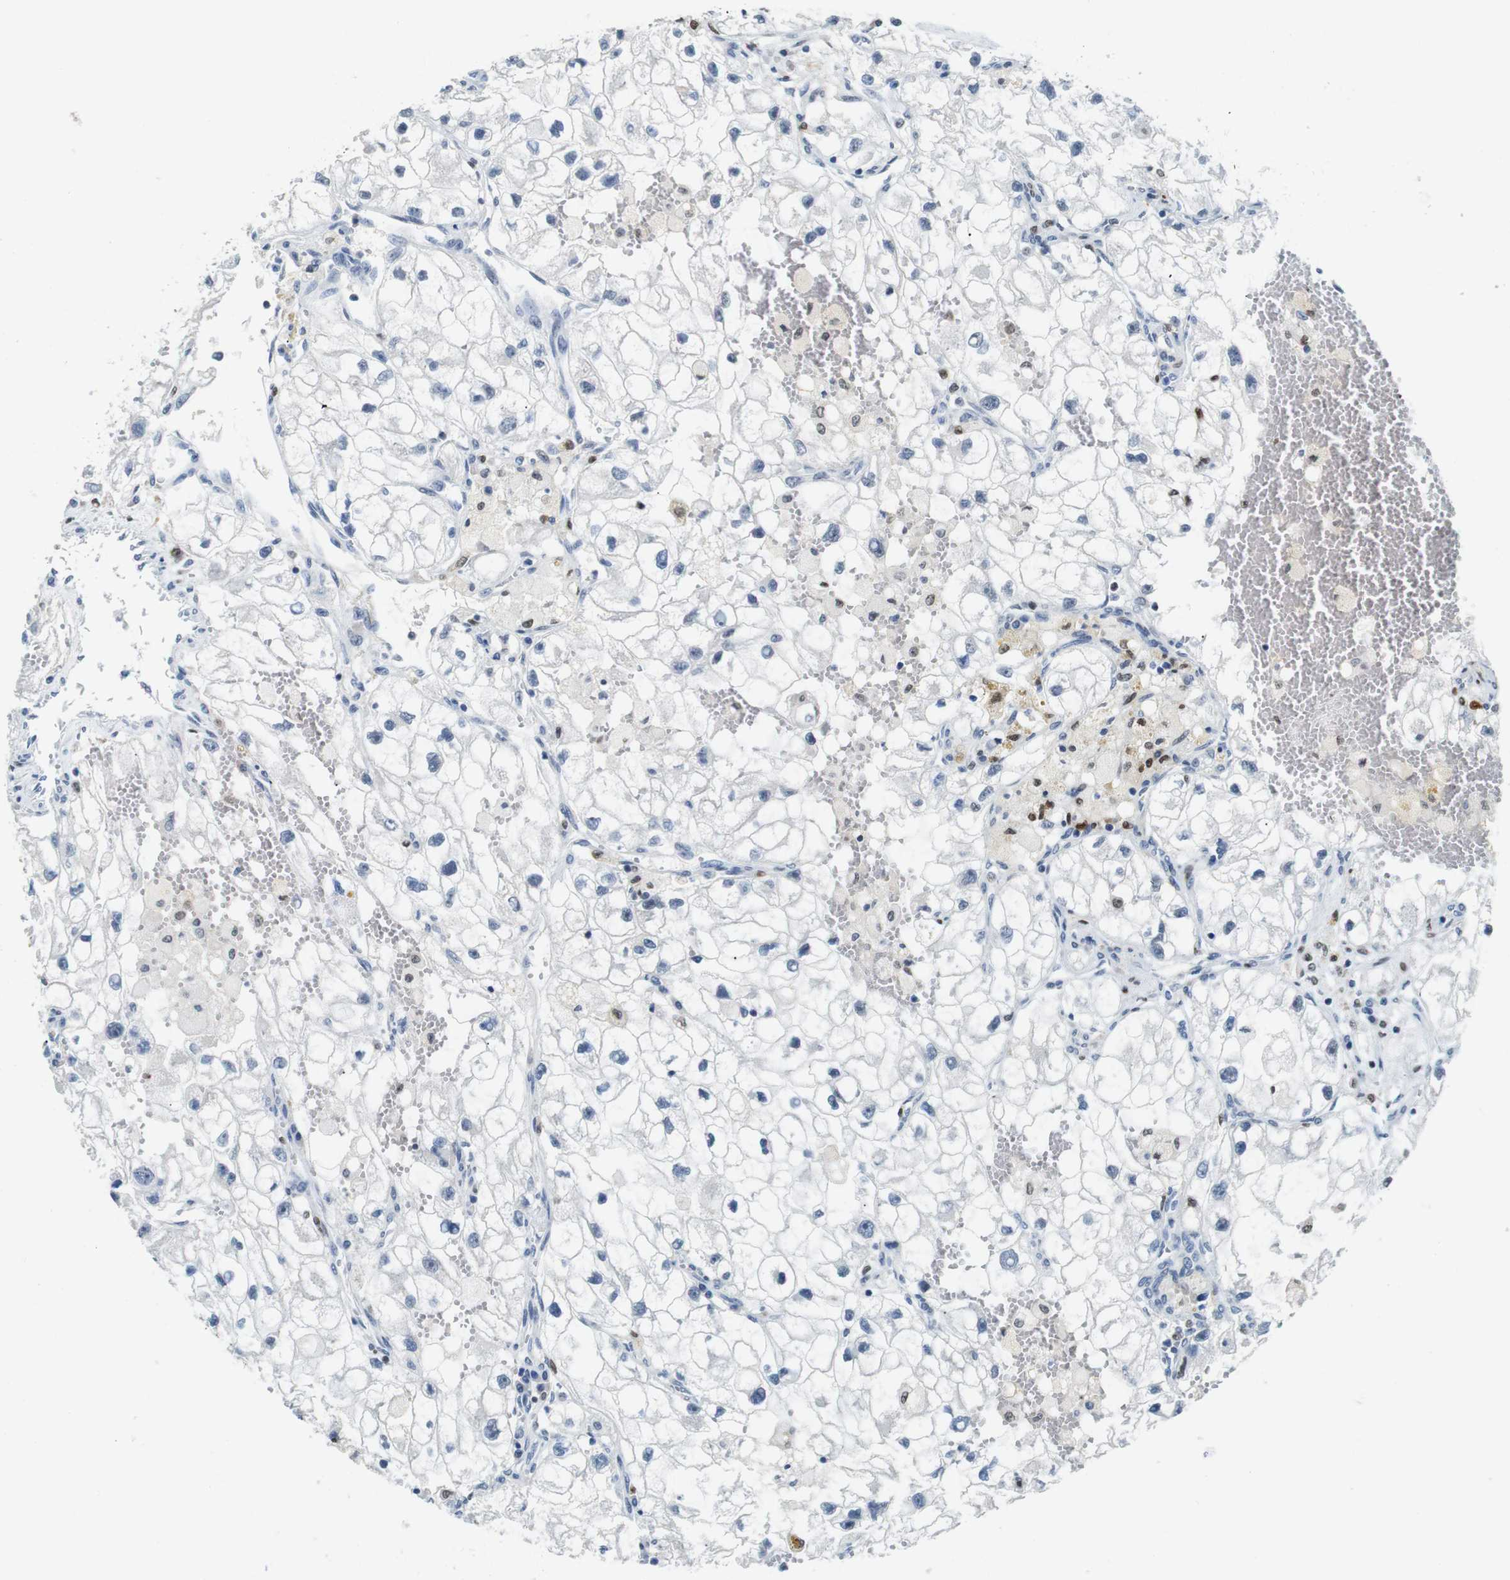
{"staining": {"intensity": "negative", "quantity": "none", "location": "none"}, "tissue": "renal cancer", "cell_type": "Tumor cells", "image_type": "cancer", "snomed": [{"axis": "morphology", "description": "Adenocarcinoma, NOS"}, {"axis": "topography", "description": "Kidney"}], "caption": "Photomicrograph shows no significant protein positivity in tumor cells of renal cancer. (Immunohistochemistry, brightfield microscopy, high magnification).", "gene": "IRF8", "patient": {"sex": "female", "age": 70}}